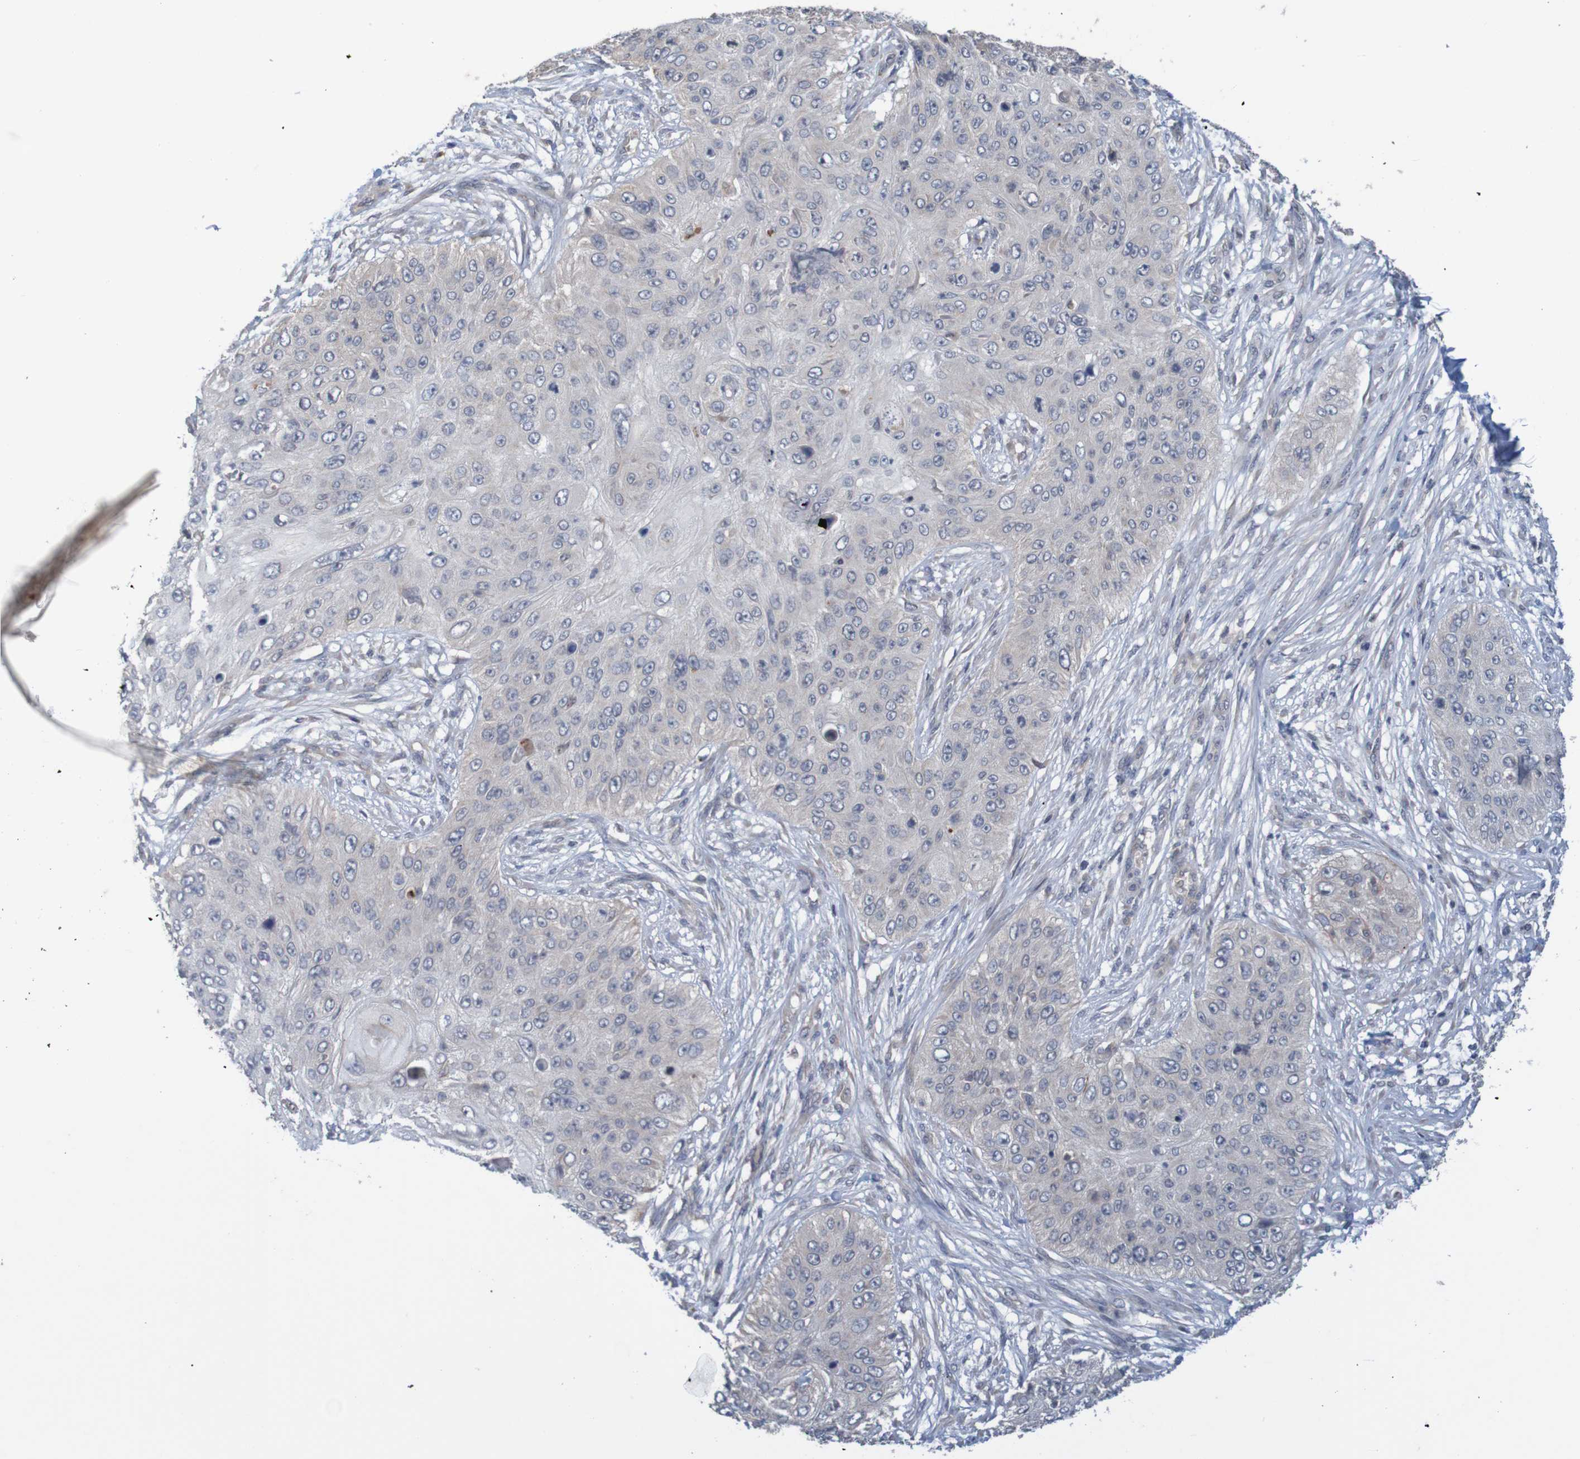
{"staining": {"intensity": "negative", "quantity": "none", "location": "none"}, "tissue": "skin cancer", "cell_type": "Tumor cells", "image_type": "cancer", "snomed": [{"axis": "morphology", "description": "Squamous cell carcinoma, NOS"}, {"axis": "topography", "description": "Skin"}], "caption": "Immunohistochemistry histopathology image of human skin cancer stained for a protein (brown), which shows no staining in tumor cells.", "gene": "ANKK1", "patient": {"sex": "female", "age": 80}}